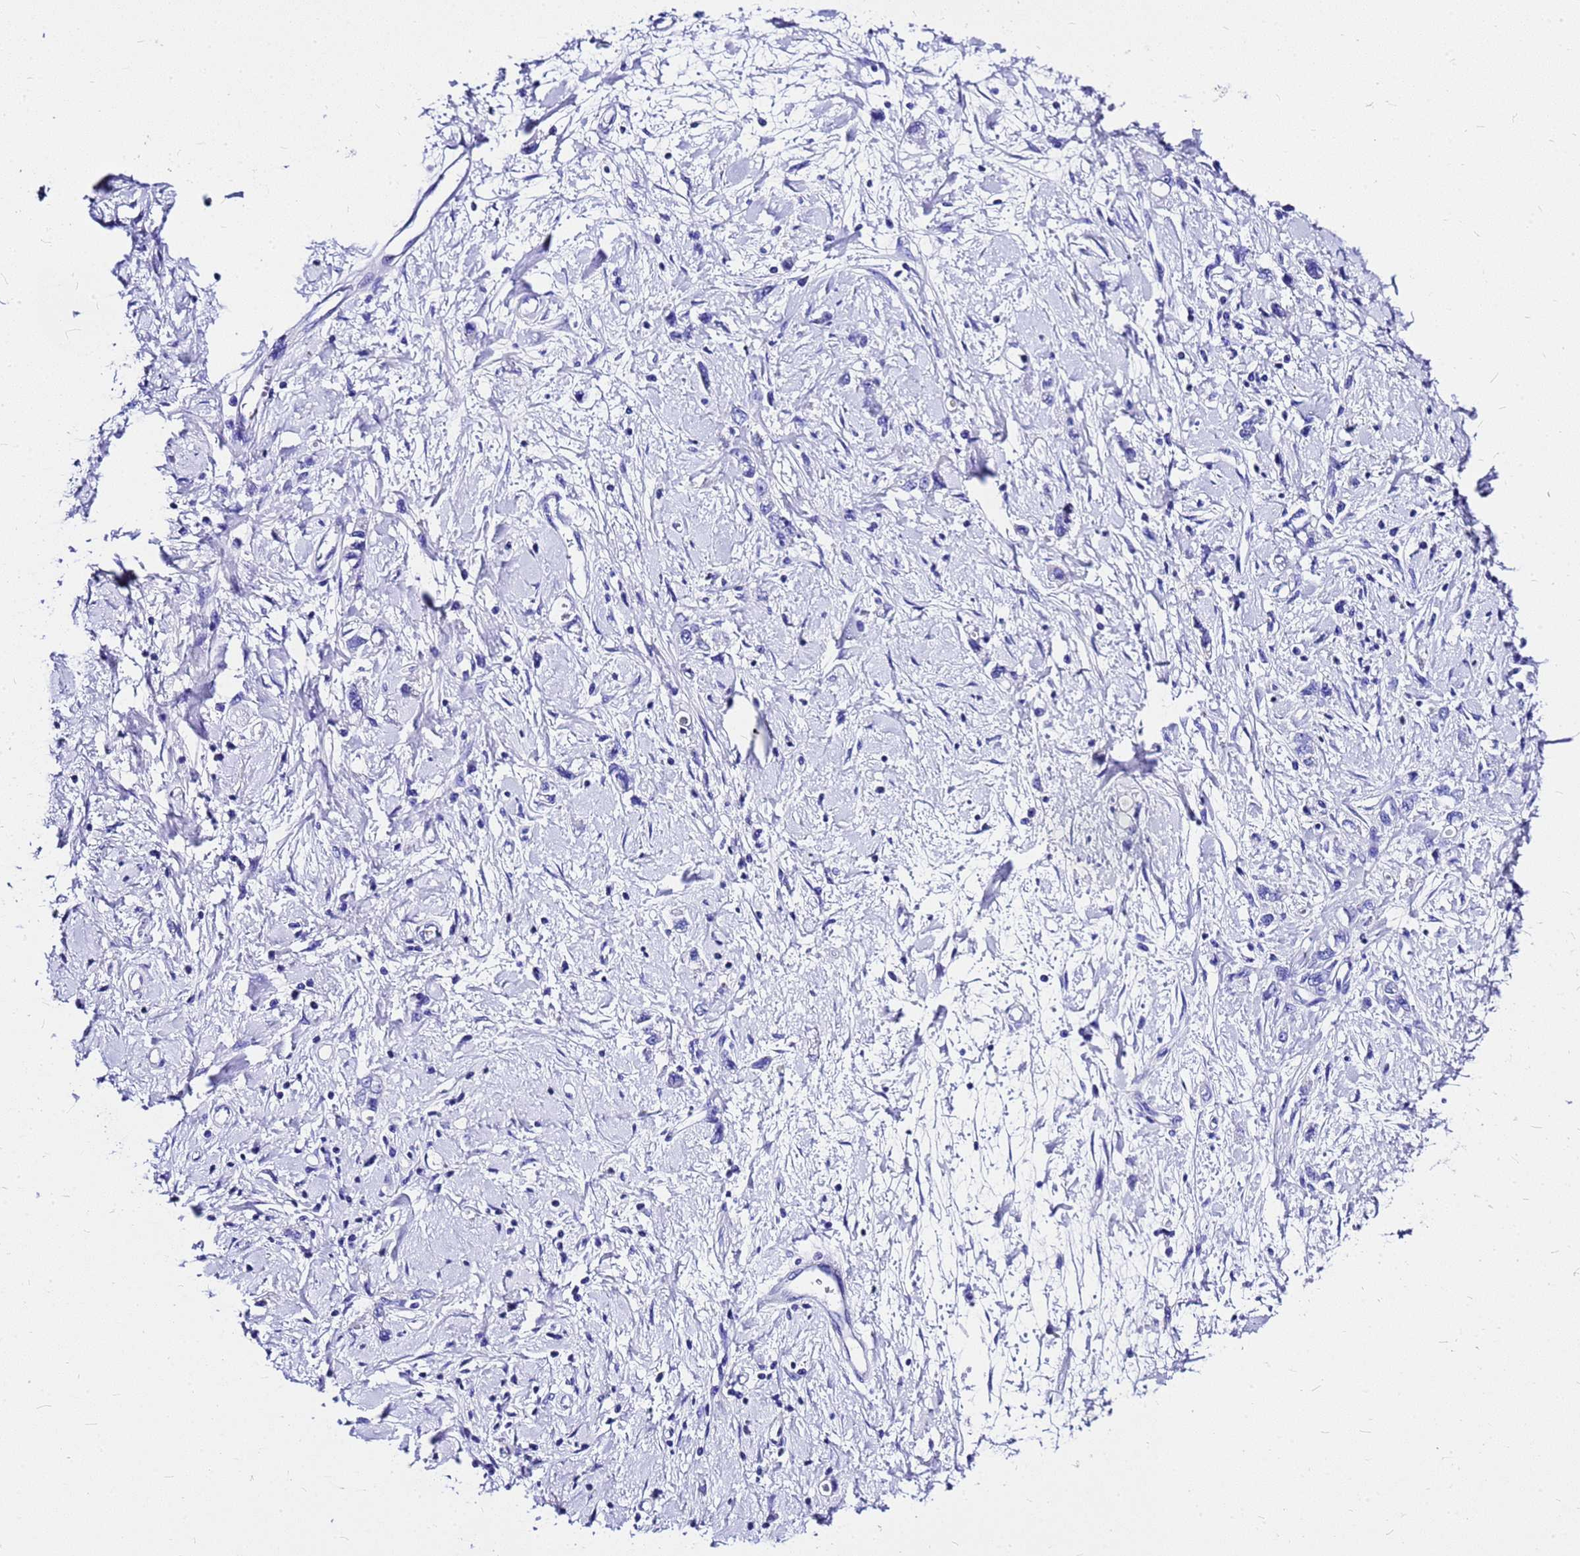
{"staining": {"intensity": "negative", "quantity": "none", "location": "none"}, "tissue": "stomach cancer", "cell_type": "Tumor cells", "image_type": "cancer", "snomed": [{"axis": "morphology", "description": "Adenocarcinoma, NOS"}, {"axis": "topography", "description": "Stomach"}], "caption": "Immunohistochemistry photomicrograph of neoplastic tissue: human stomach adenocarcinoma stained with DAB (3,3'-diaminobenzidine) exhibits no significant protein positivity in tumor cells. (Brightfield microscopy of DAB IHC at high magnification).", "gene": "HERC4", "patient": {"sex": "female", "age": 76}}